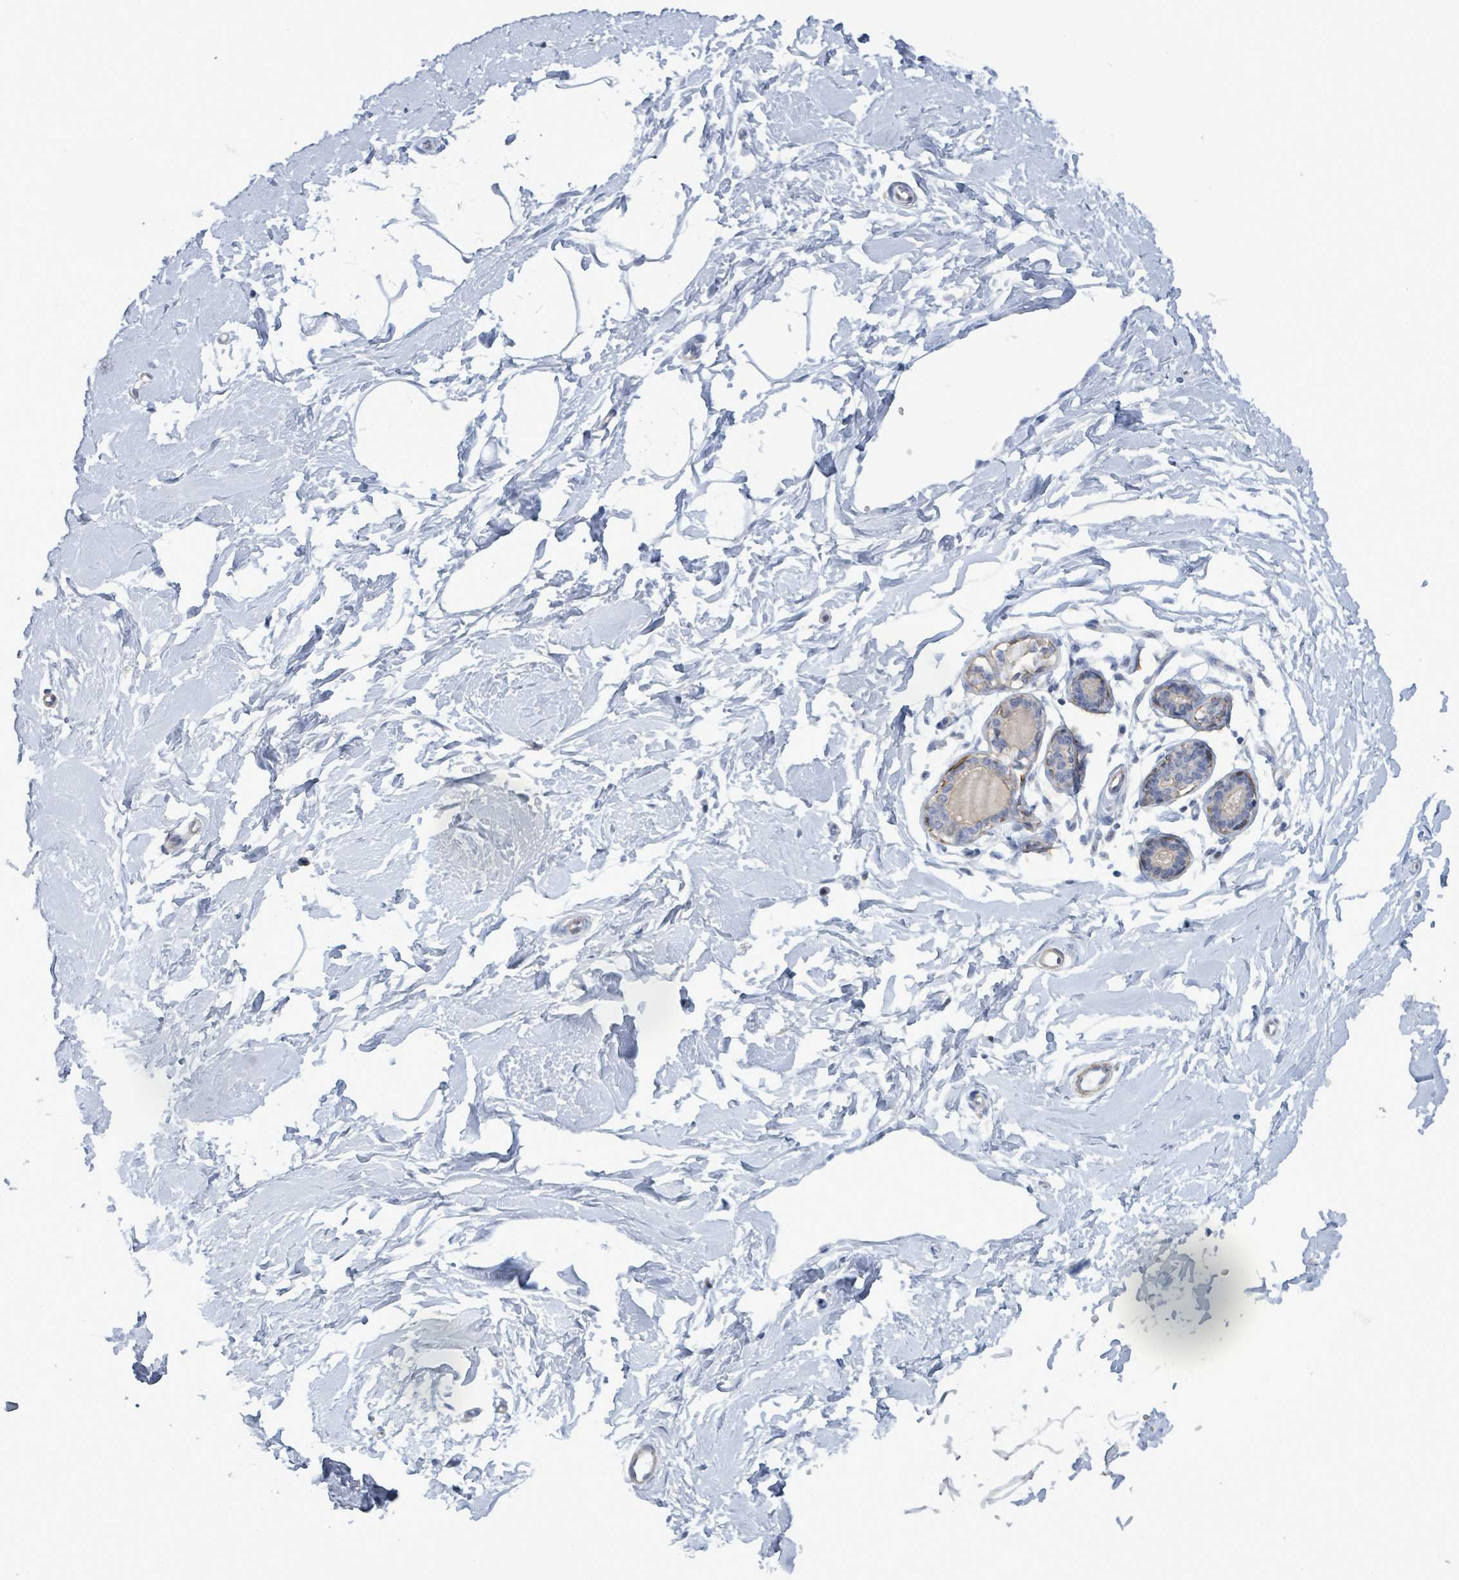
{"staining": {"intensity": "negative", "quantity": "none", "location": "none"}, "tissue": "breast", "cell_type": "Adipocytes", "image_type": "normal", "snomed": [{"axis": "morphology", "description": "Normal tissue, NOS"}, {"axis": "topography", "description": "Breast"}], "caption": "IHC micrograph of unremarkable breast: breast stained with DAB (3,3'-diaminobenzidine) shows no significant protein staining in adipocytes.", "gene": "DMRTC1B", "patient": {"sex": "female", "age": 23}}